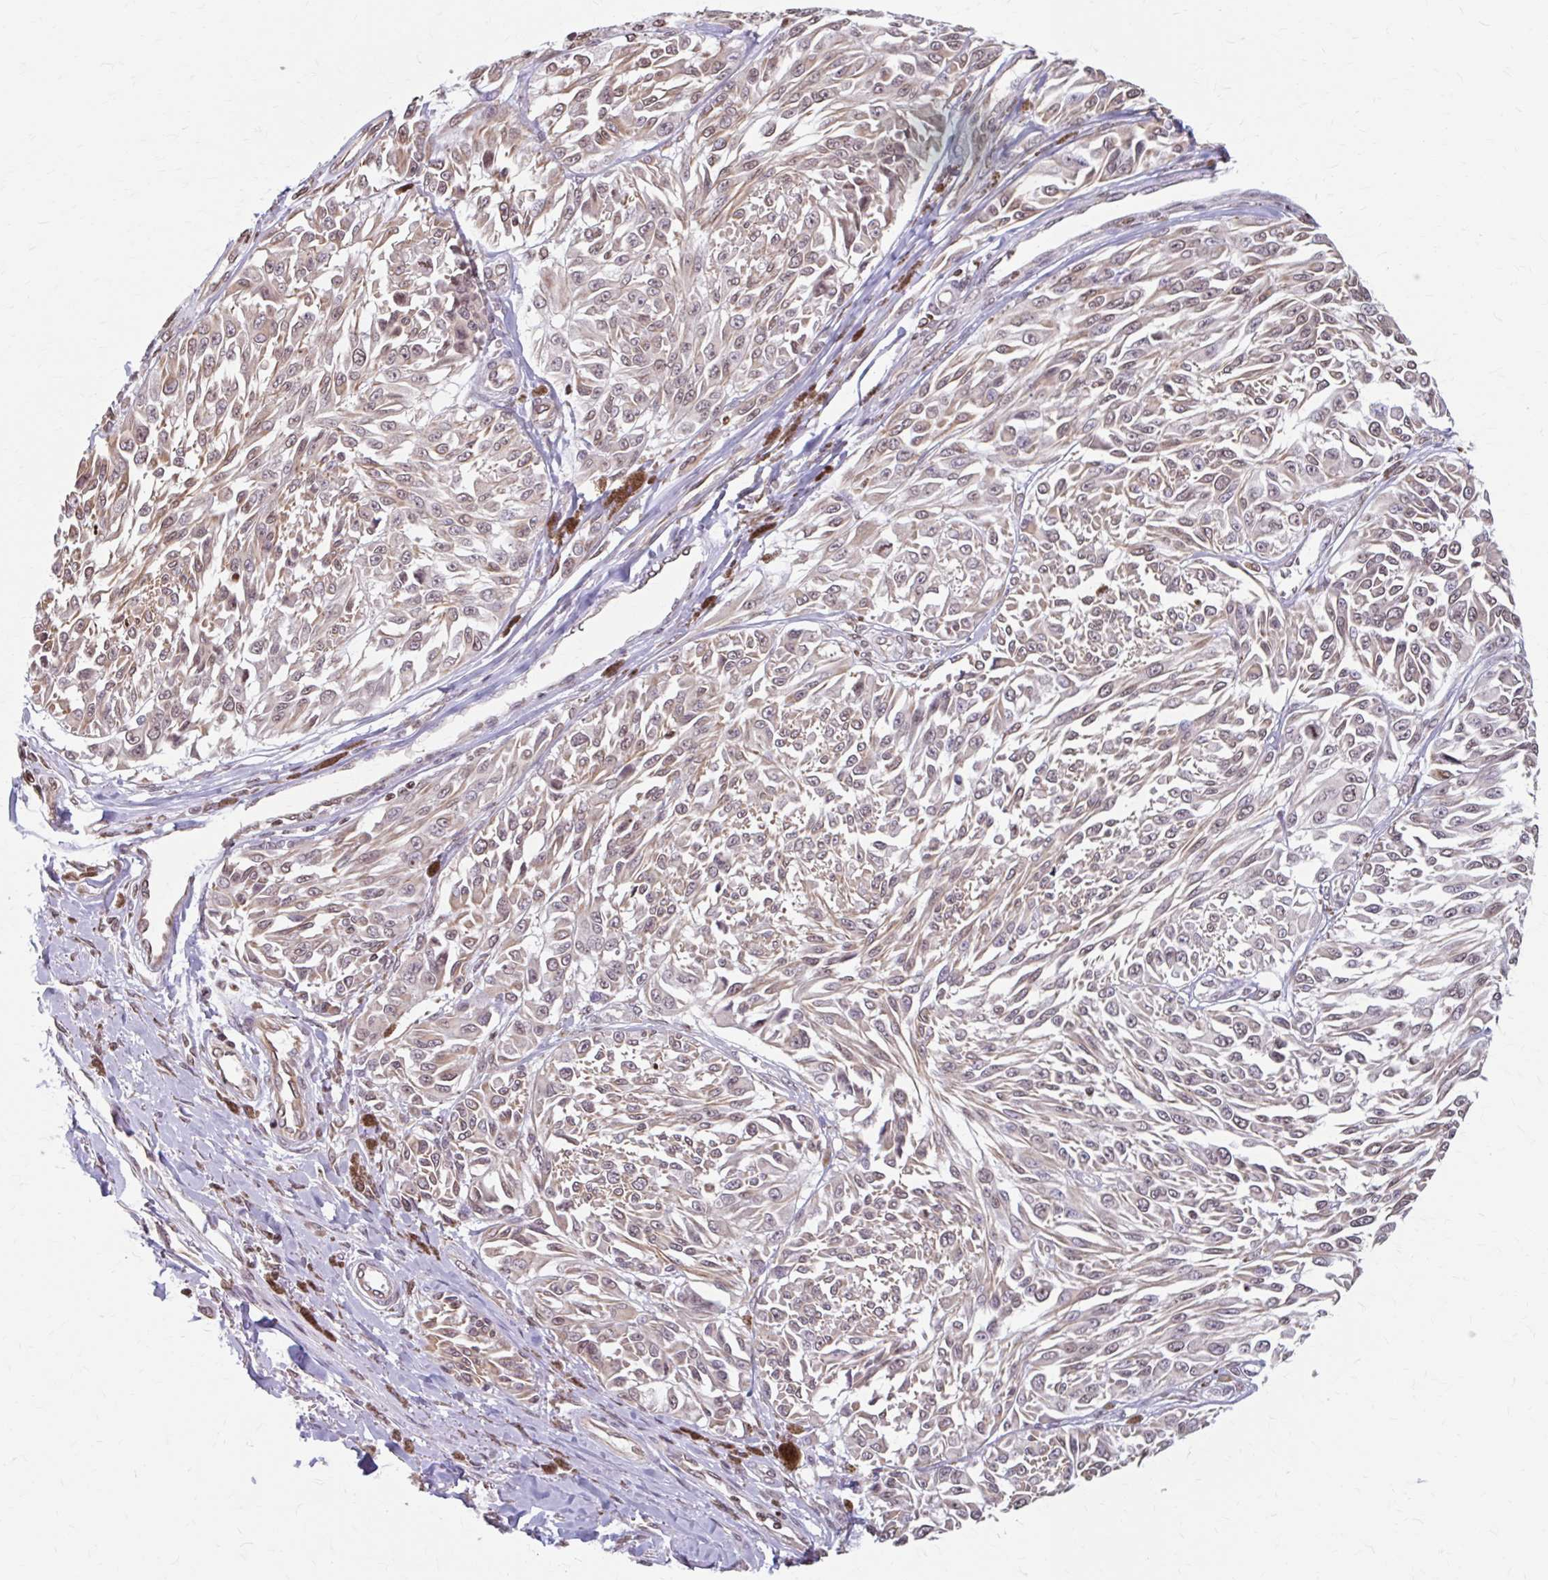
{"staining": {"intensity": "moderate", "quantity": "25%-75%", "location": "nuclear"}, "tissue": "melanoma", "cell_type": "Tumor cells", "image_type": "cancer", "snomed": [{"axis": "morphology", "description": "Malignant melanoma, NOS"}, {"axis": "topography", "description": "Skin"}], "caption": "Tumor cells exhibit moderate nuclear expression in about 25%-75% of cells in melanoma. (DAB (3,3'-diaminobenzidine) IHC, brown staining for protein, blue staining for nuclei).", "gene": "ORC3", "patient": {"sex": "male", "age": 94}}